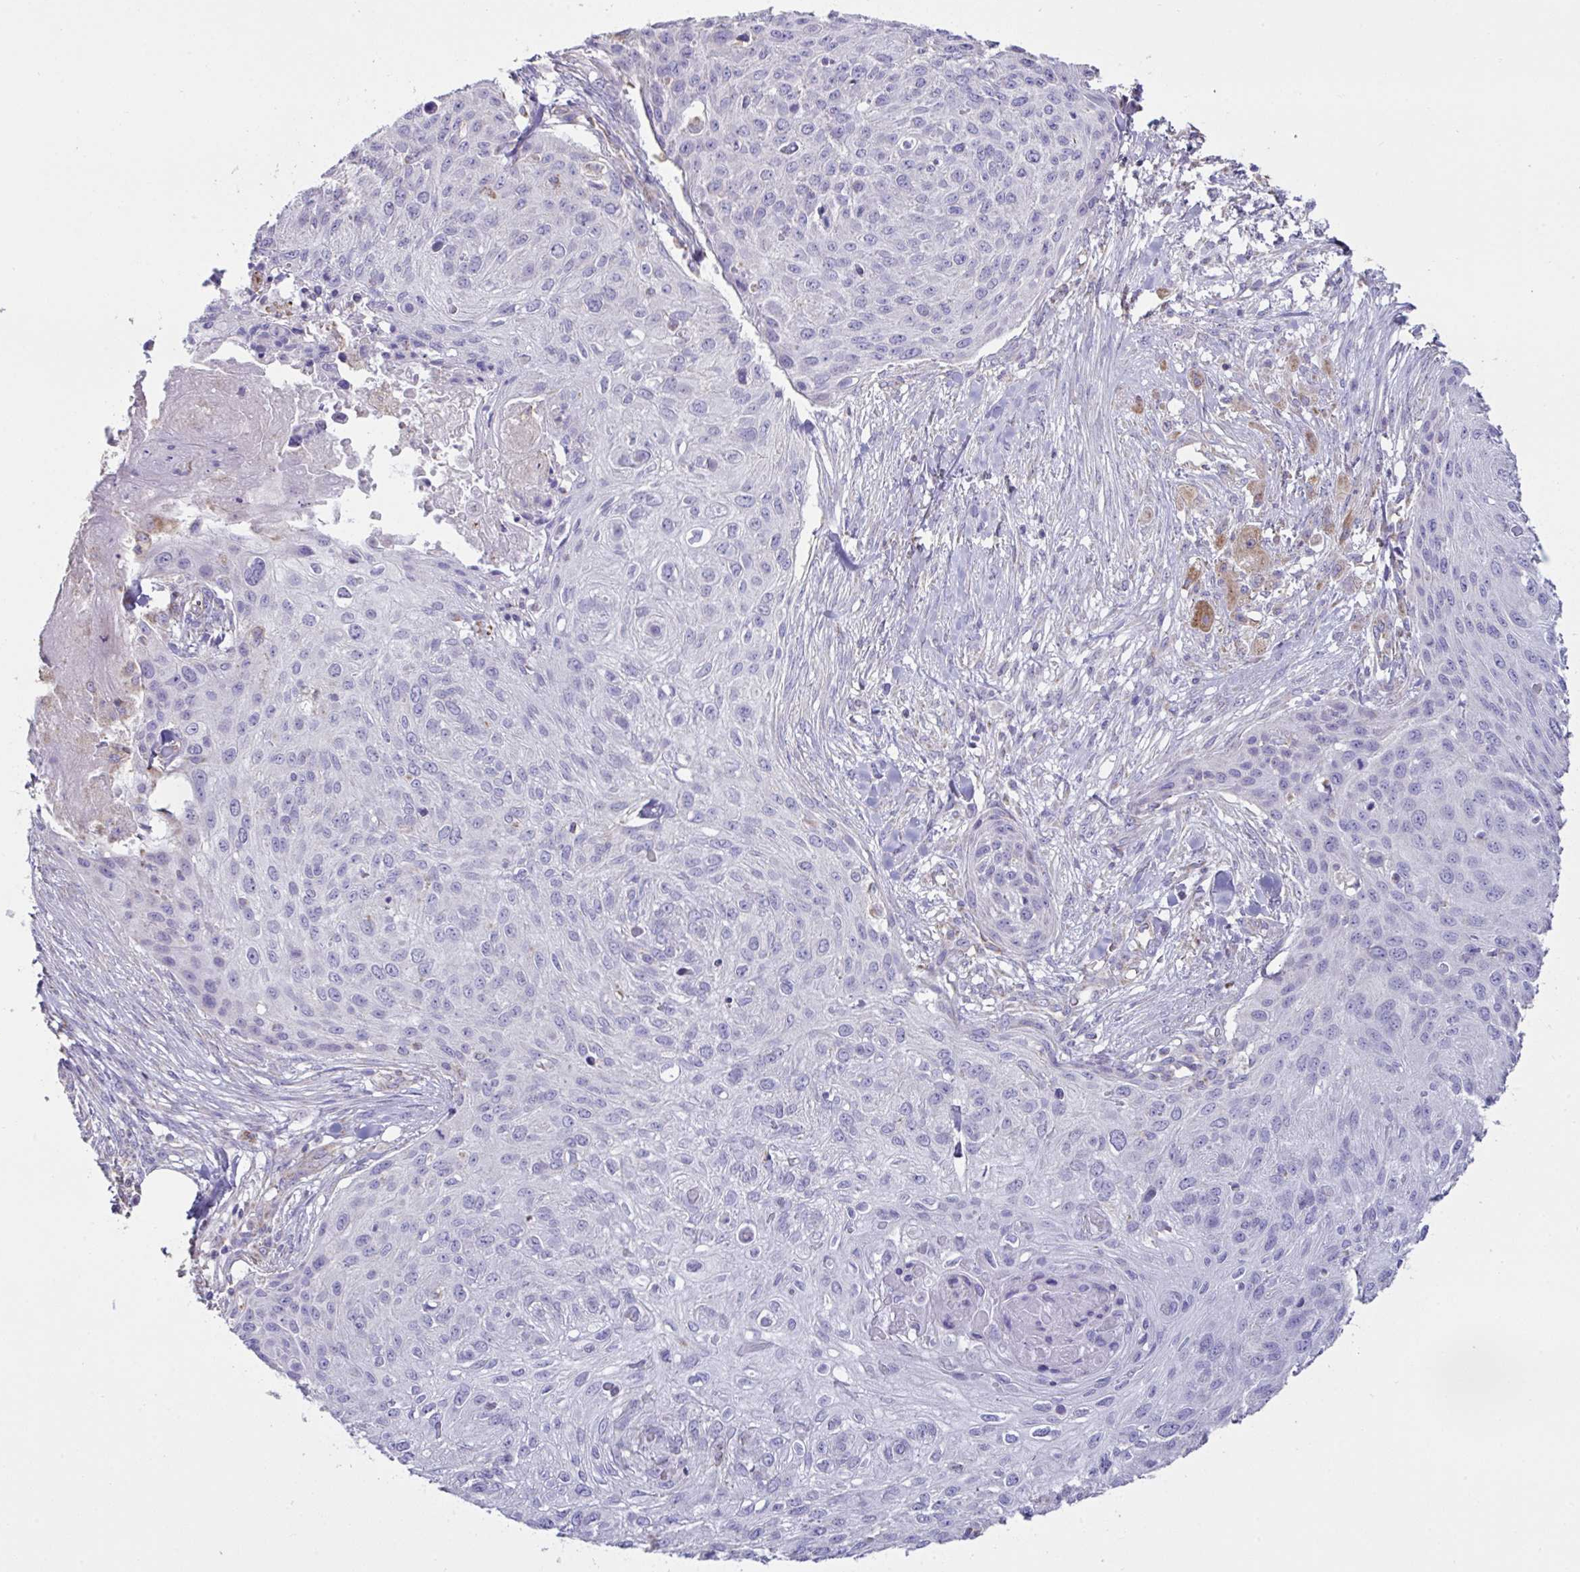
{"staining": {"intensity": "negative", "quantity": "none", "location": "none"}, "tissue": "skin cancer", "cell_type": "Tumor cells", "image_type": "cancer", "snomed": [{"axis": "morphology", "description": "Squamous cell carcinoma, NOS"}, {"axis": "topography", "description": "Skin"}], "caption": "Immunohistochemistry photomicrograph of neoplastic tissue: squamous cell carcinoma (skin) stained with DAB shows no significant protein staining in tumor cells.", "gene": "DOK7", "patient": {"sex": "female", "age": 87}}